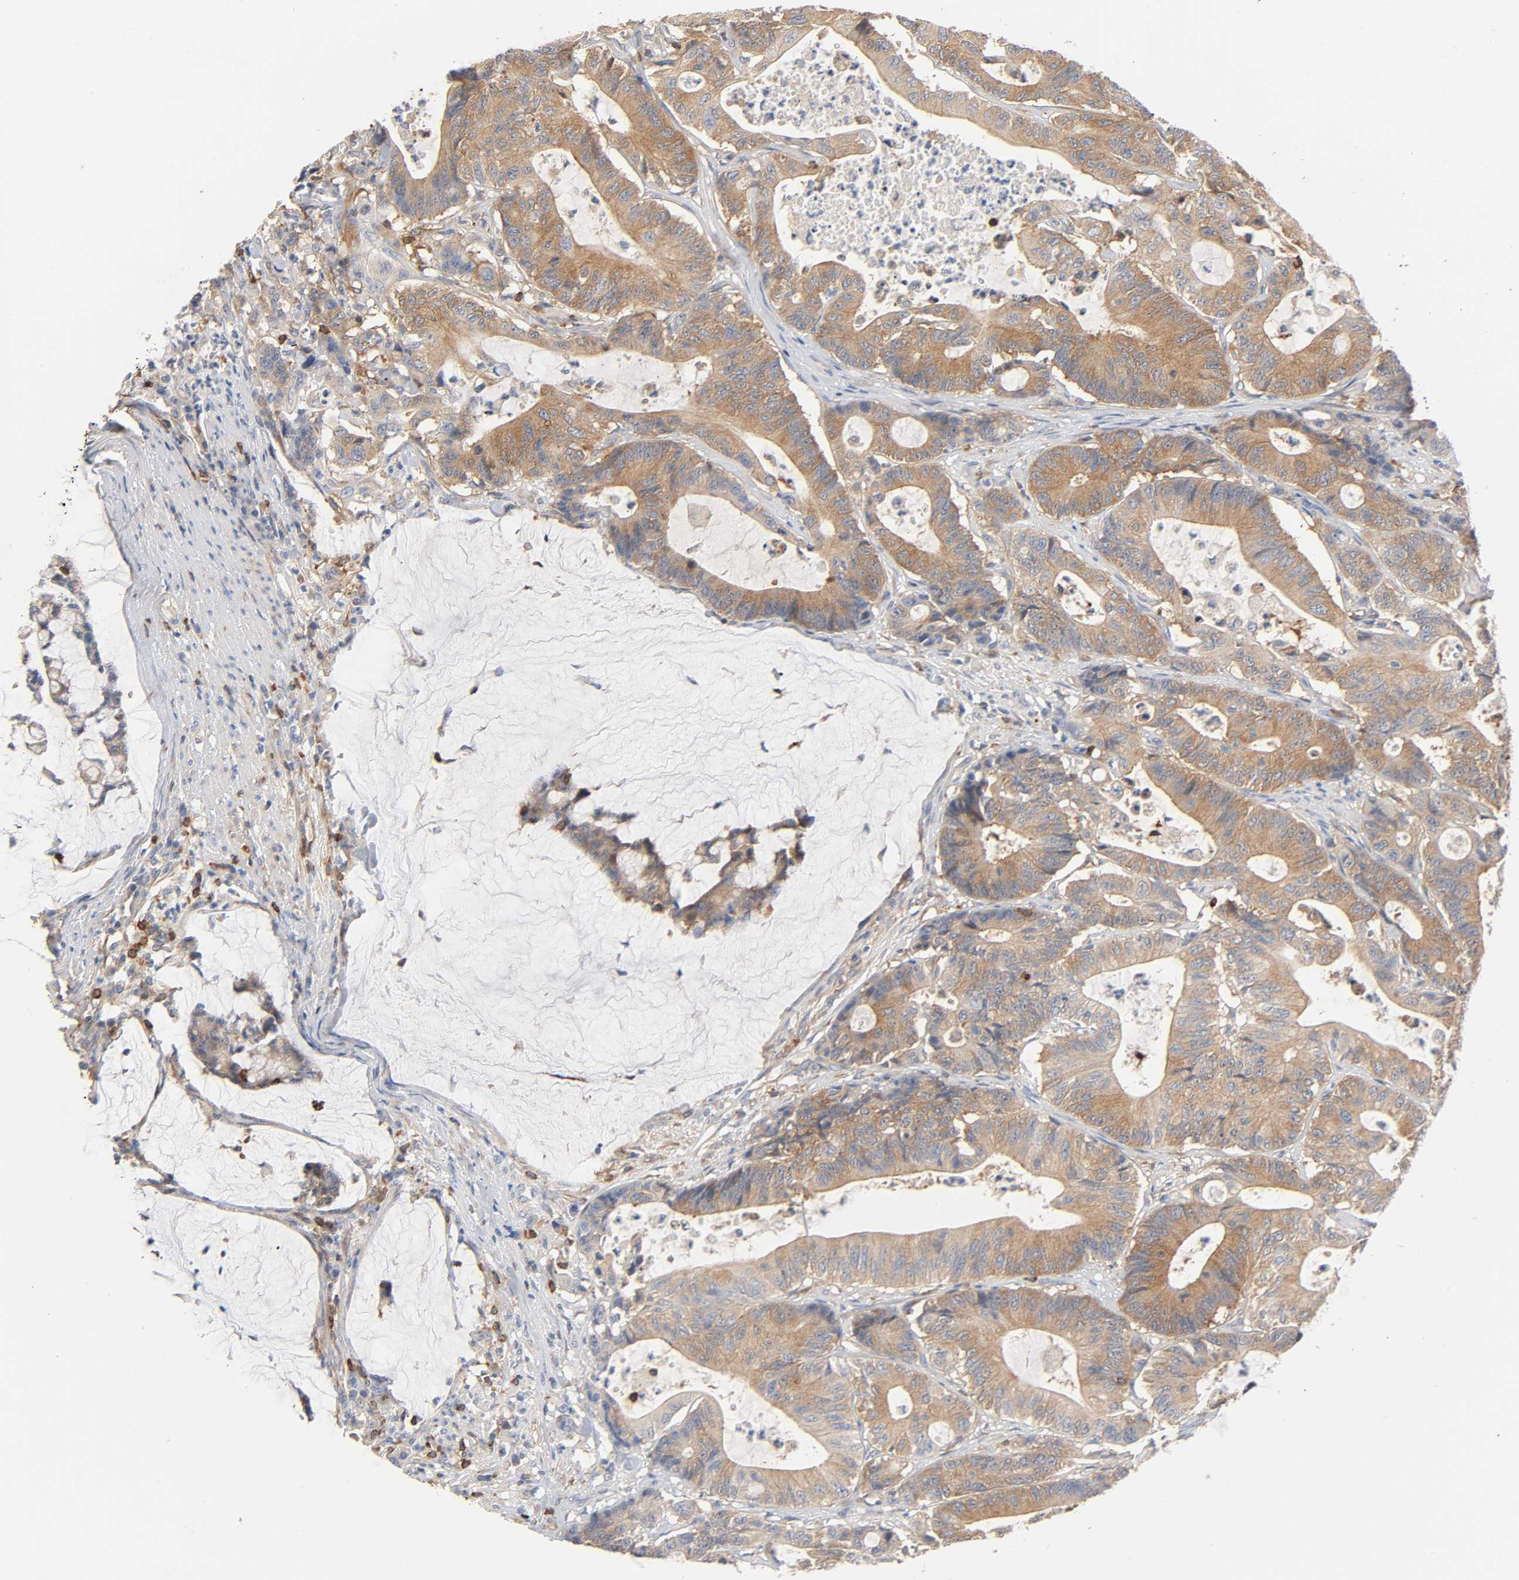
{"staining": {"intensity": "moderate", "quantity": ">75%", "location": "cytoplasmic/membranous"}, "tissue": "colorectal cancer", "cell_type": "Tumor cells", "image_type": "cancer", "snomed": [{"axis": "morphology", "description": "Adenocarcinoma, NOS"}, {"axis": "topography", "description": "Colon"}], "caption": "Moderate cytoplasmic/membranous staining is appreciated in about >75% of tumor cells in colorectal adenocarcinoma.", "gene": "BIN1", "patient": {"sex": "female", "age": 84}}